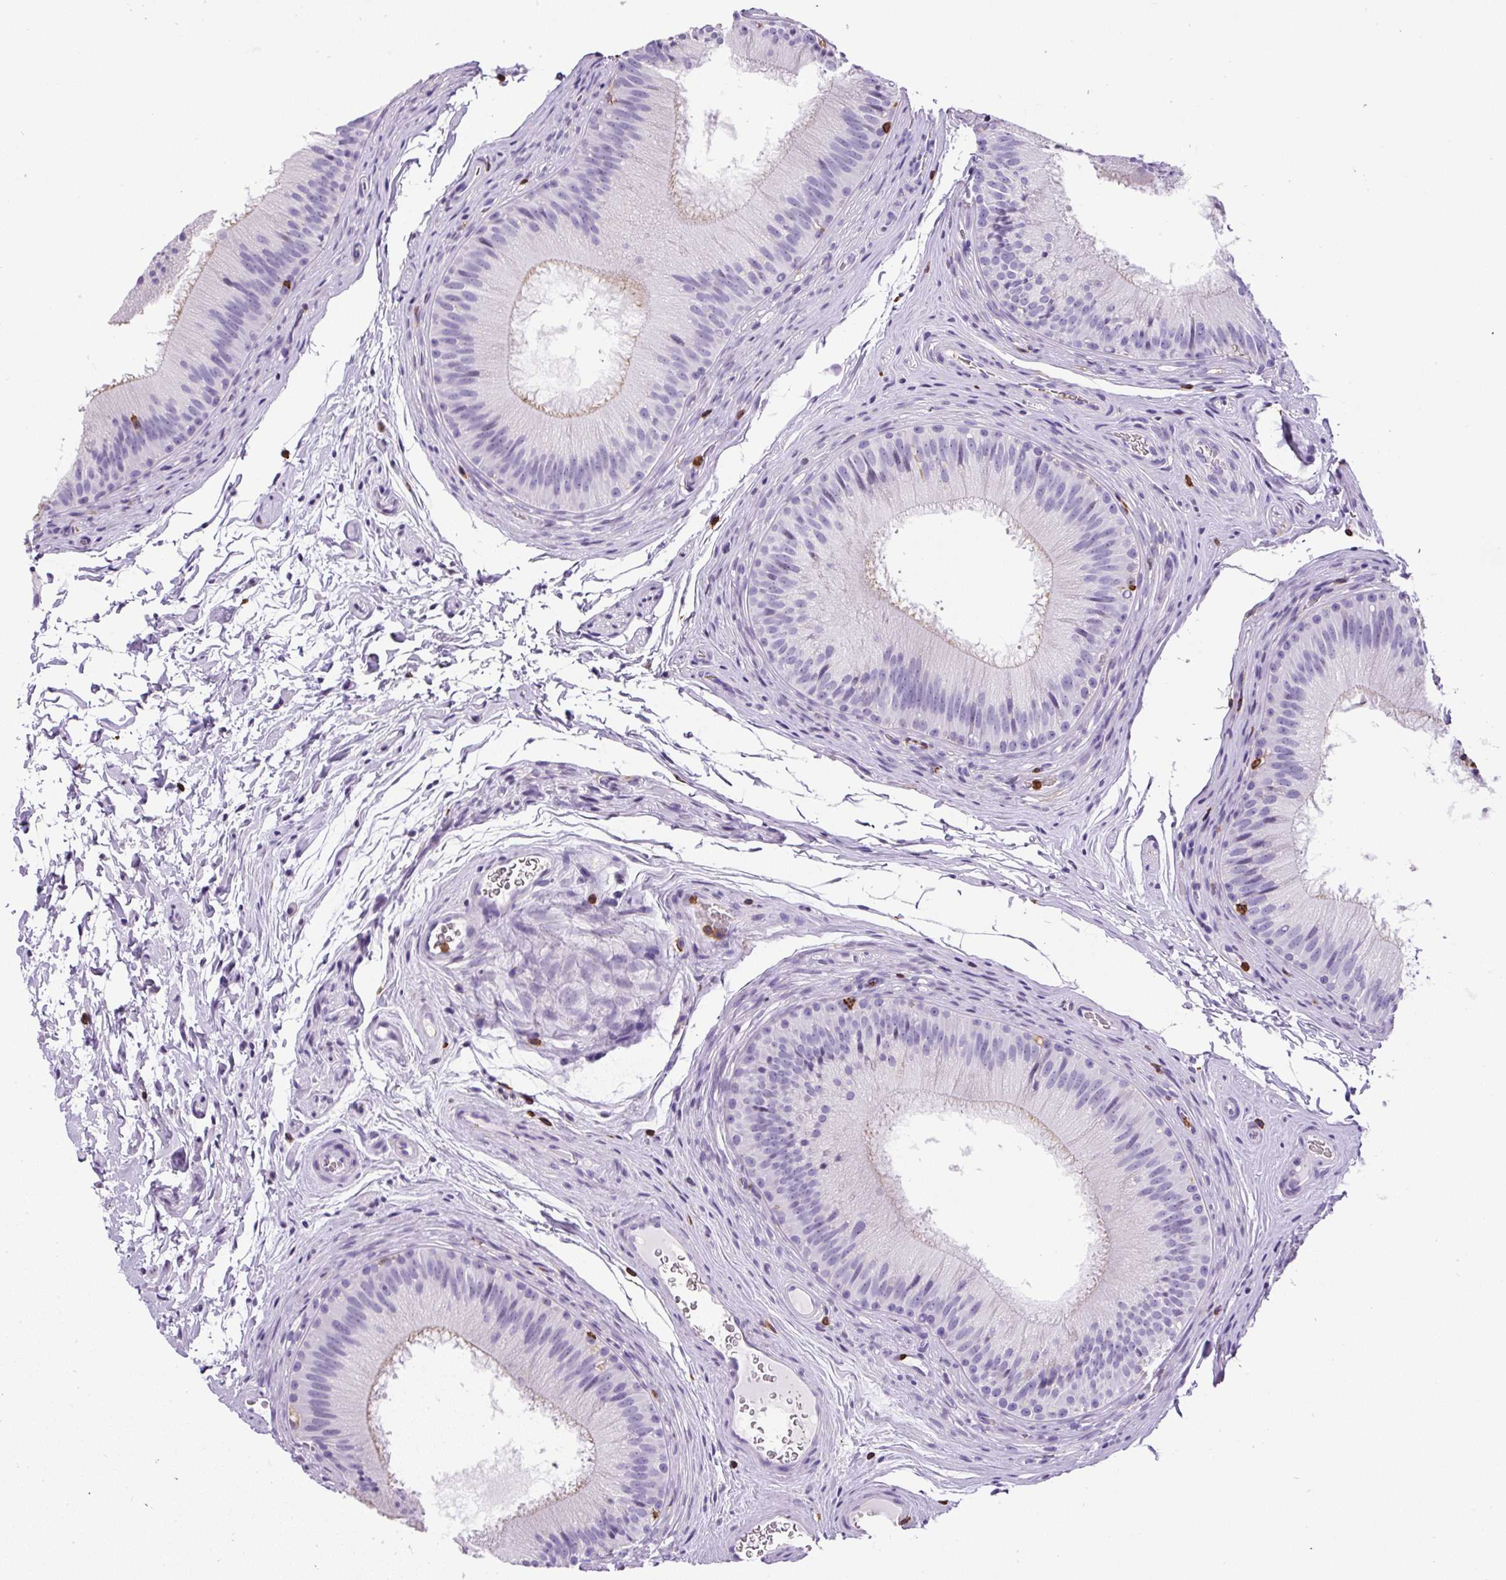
{"staining": {"intensity": "negative", "quantity": "none", "location": "none"}, "tissue": "epididymis", "cell_type": "Glandular cells", "image_type": "normal", "snomed": [{"axis": "morphology", "description": "Normal tissue, NOS"}, {"axis": "topography", "description": "Epididymis"}], "caption": "Immunohistochemistry photomicrograph of unremarkable human epididymis stained for a protein (brown), which demonstrates no positivity in glandular cells.", "gene": "FAM228B", "patient": {"sex": "male", "age": 24}}